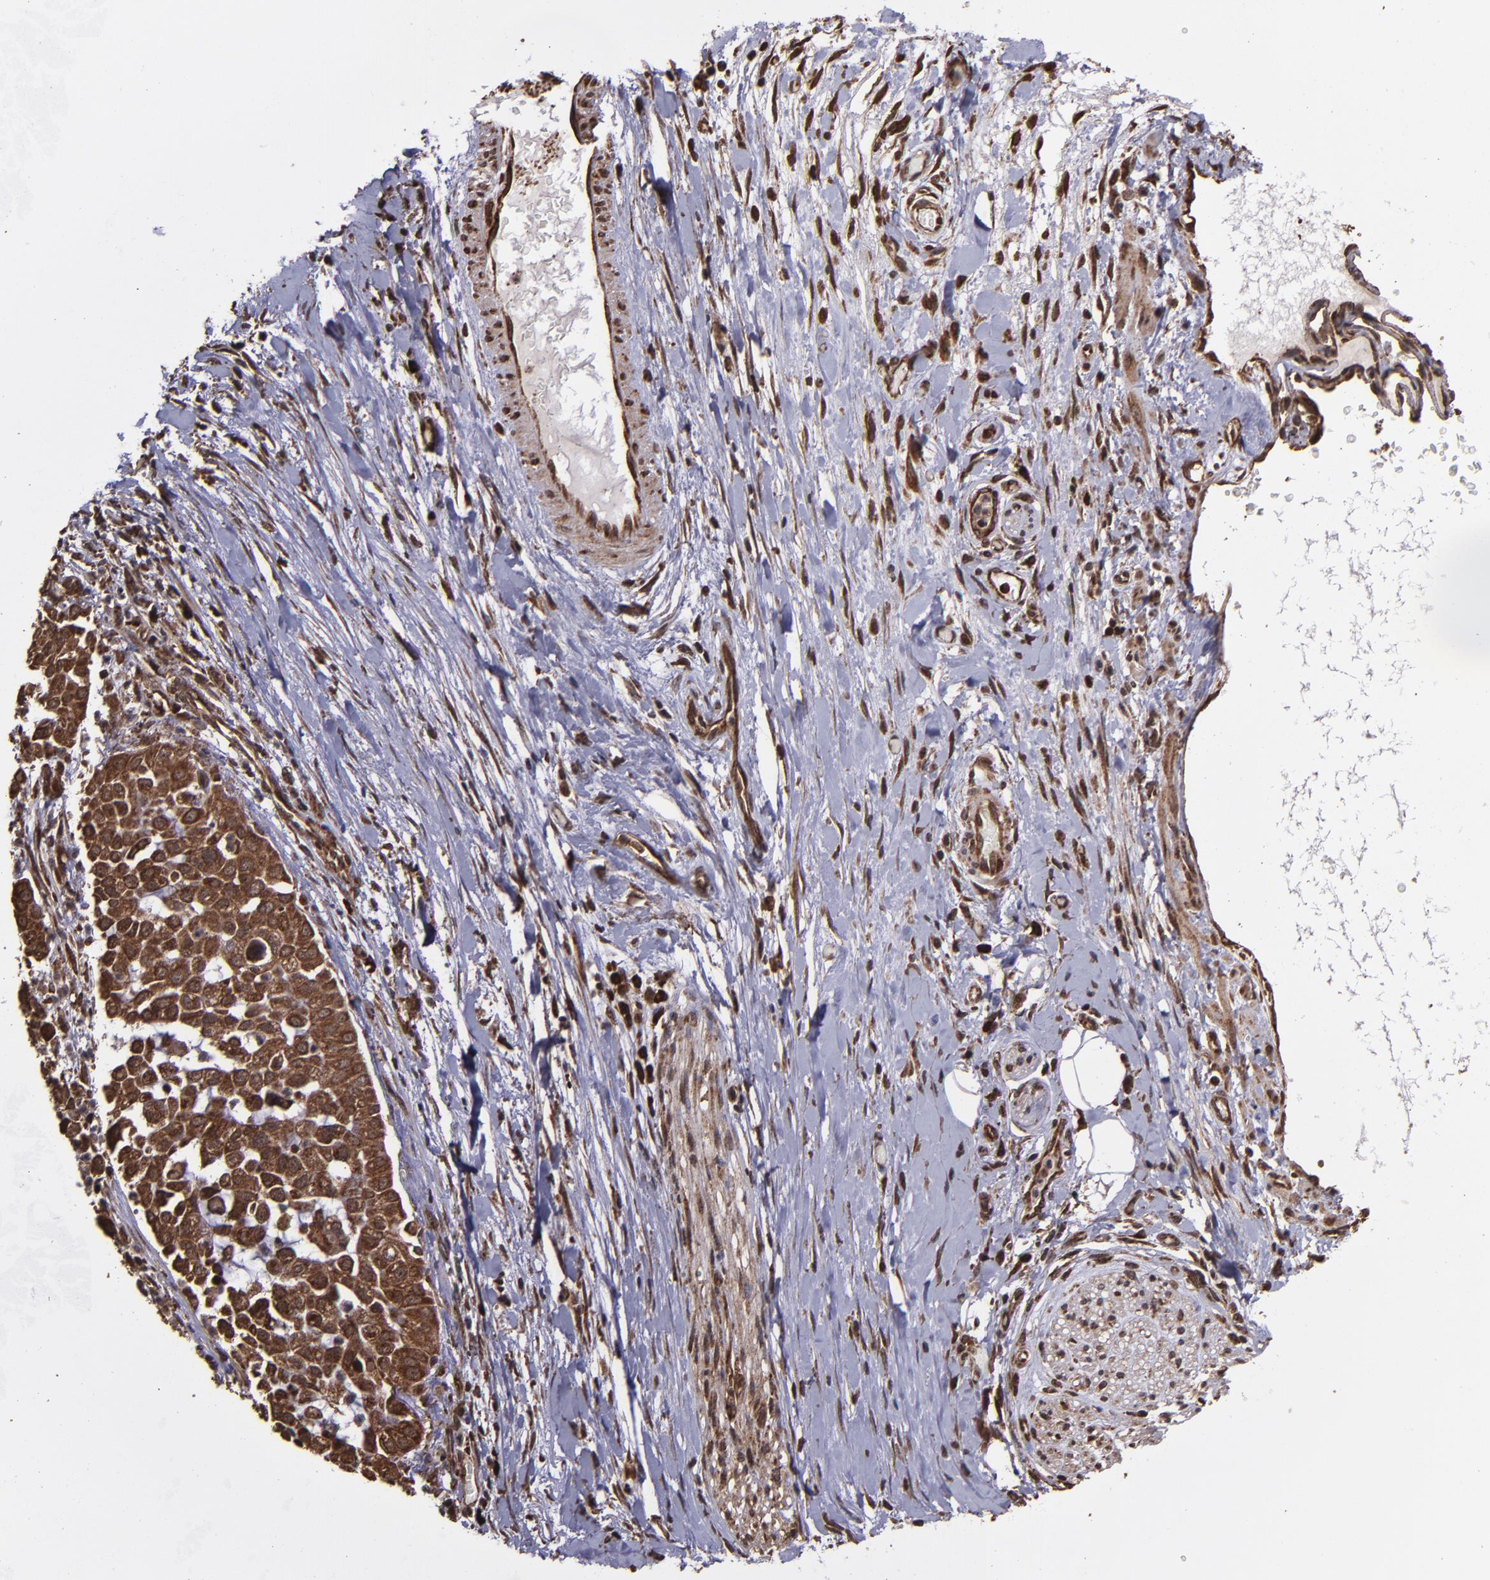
{"staining": {"intensity": "strong", "quantity": ">75%", "location": "cytoplasmic/membranous,nuclear"}, "tissue": "pancreatic cancer", "cell_type": "Tumor cells", "image_type": "cancer", "snomed": [{"axis": "morphology", "description": "Adenocarcinoma, NOS"}, {"axis": "topography", "description": "Pancreas"}], "caption": "An immunohistochemistry (IHC) micrograph of tumor tissue is shown. Protein staining in brown shows strong cytoplasmic/membranous and nuclear positivity in pancreatic cancer within tumor cells.", "gene": "EIF4ENIF1", "patient": {"sex": "female", "age": 52}}